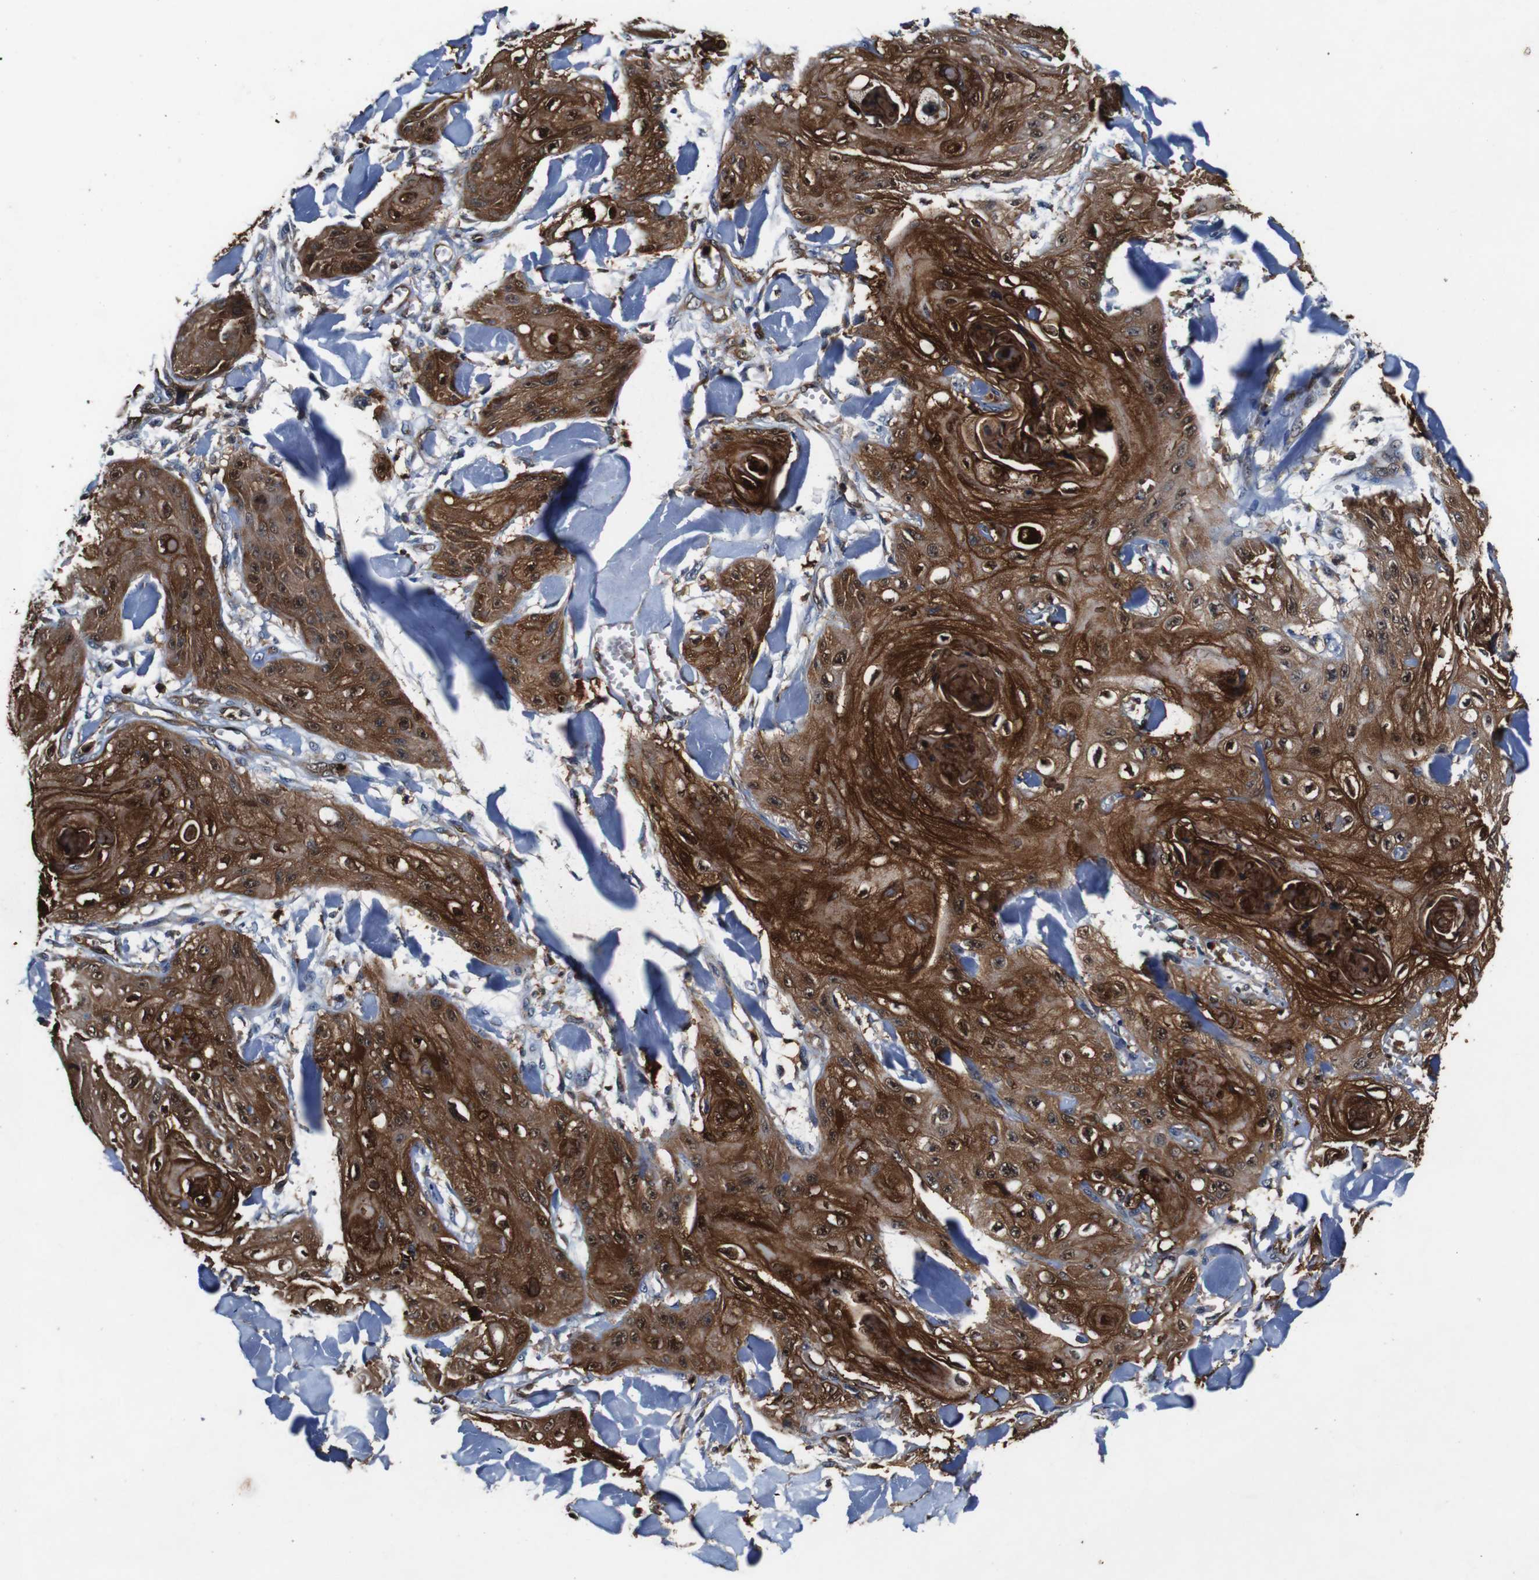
{"staining": {"intensity": "strong", "quantity": ">75%", "location": "cytoplasmic/membranous,nuclear"}, "tissue": "skin cancer", "cell_type": "Tumor cells", "image_type": "cancer", "snomed": [{"axis": "morphology", "description": "Squamous cell carcinoma, NOS"}, {"axis": "topography", "description": "Skin"}], "caption": "DAB immunohistochemical staining of skin cancer reveals strong cytoplasmic/membranous and nuclear protein expression in about >75% of tumor cells.", "gene": "ANXA1", "patient": {"sex": "male", "age": 74}}